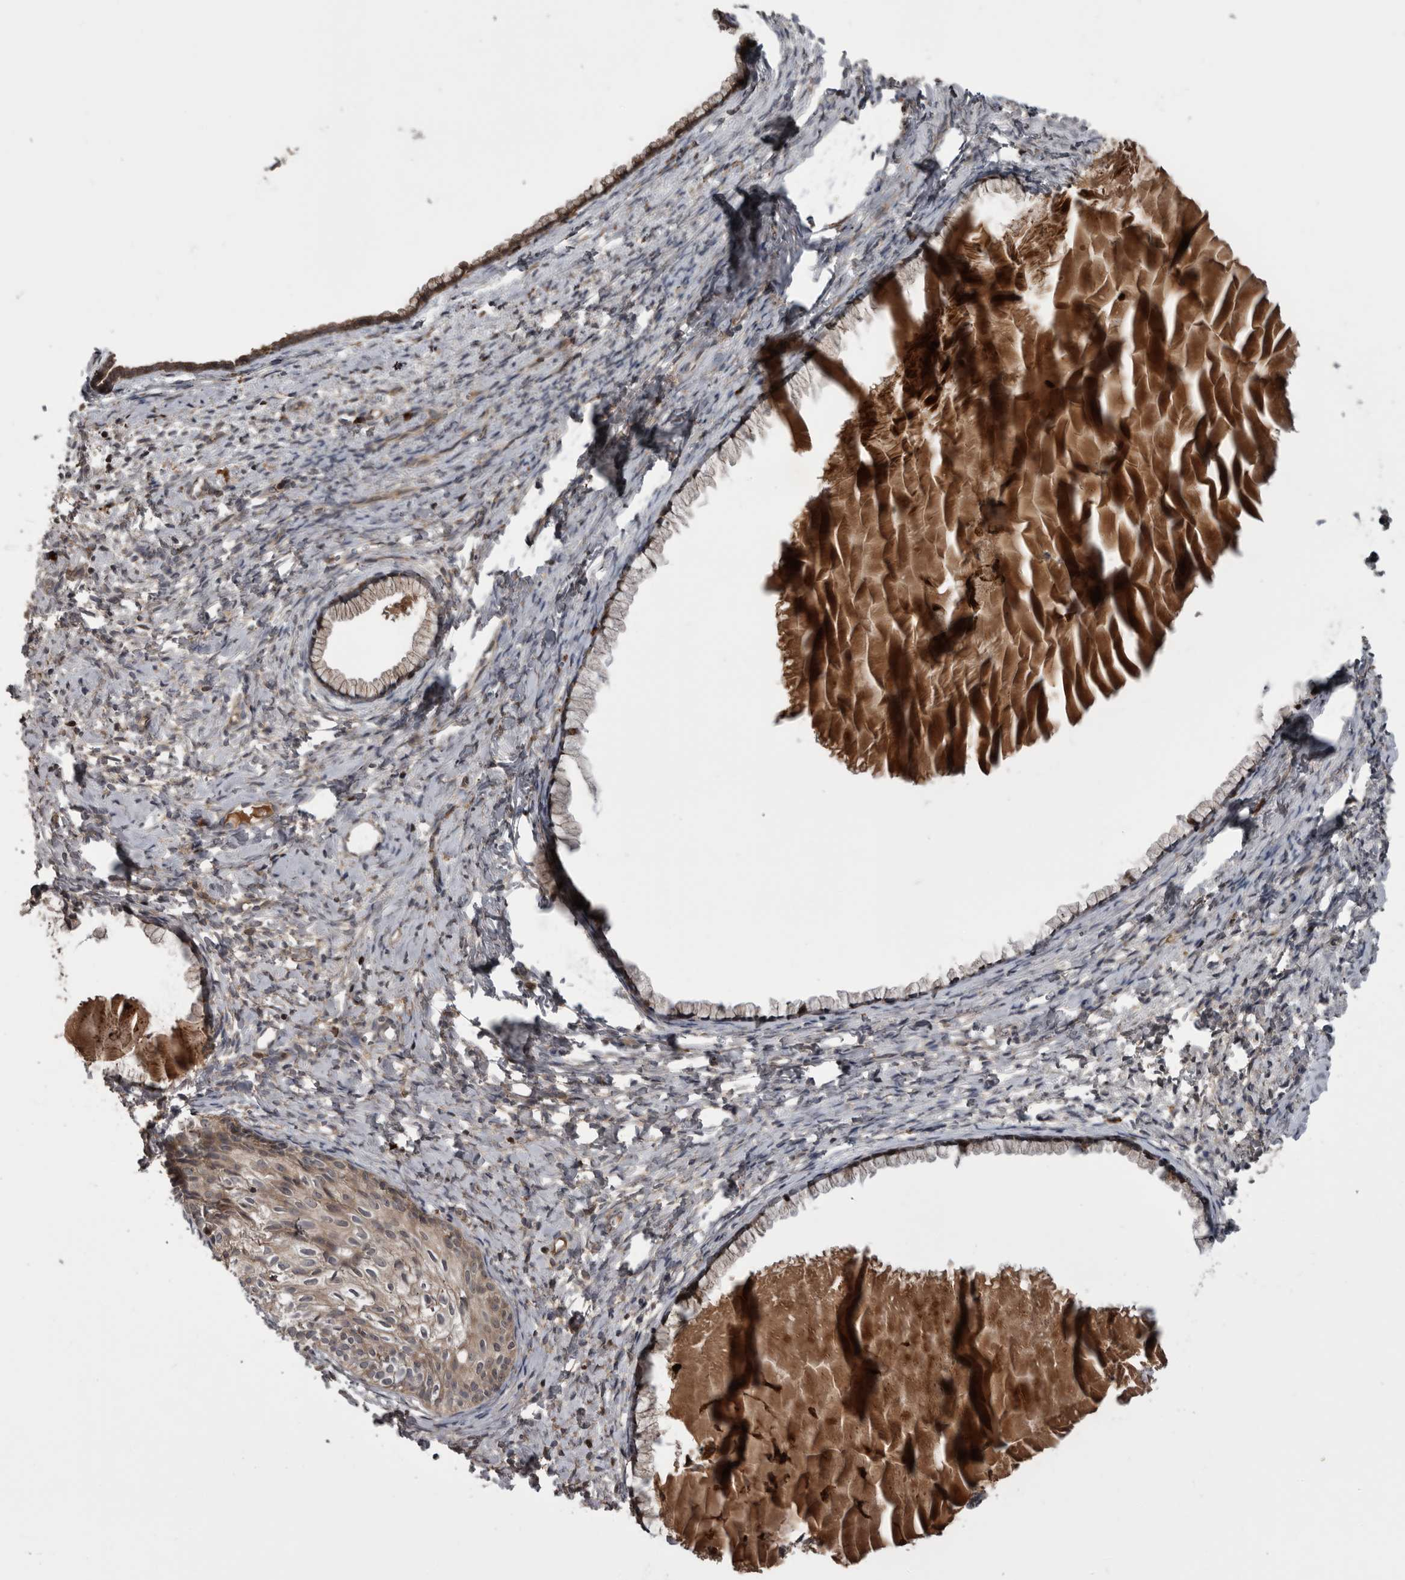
{"staining": {"intensity": "moderate", "quantity": ">75%", "location": "cytoplasmic/membranous"}, "tissue": "cervix", "cell_type": "Glandular cells", "image_type": "normal", "snomed": [{"axis": "morphology", "description": "Normal tissue, NOS"}, {"axis": "topography", "description": "Cervix"}], "caption": "Brown immunohistochemical staining in unremarkable human cervix exhibits moderate cytoplasmic/membranous staining in about >75% of glandular cells.", "gene": "RAB3GAP2", "patient": {"sex": "female", "age": 75}}